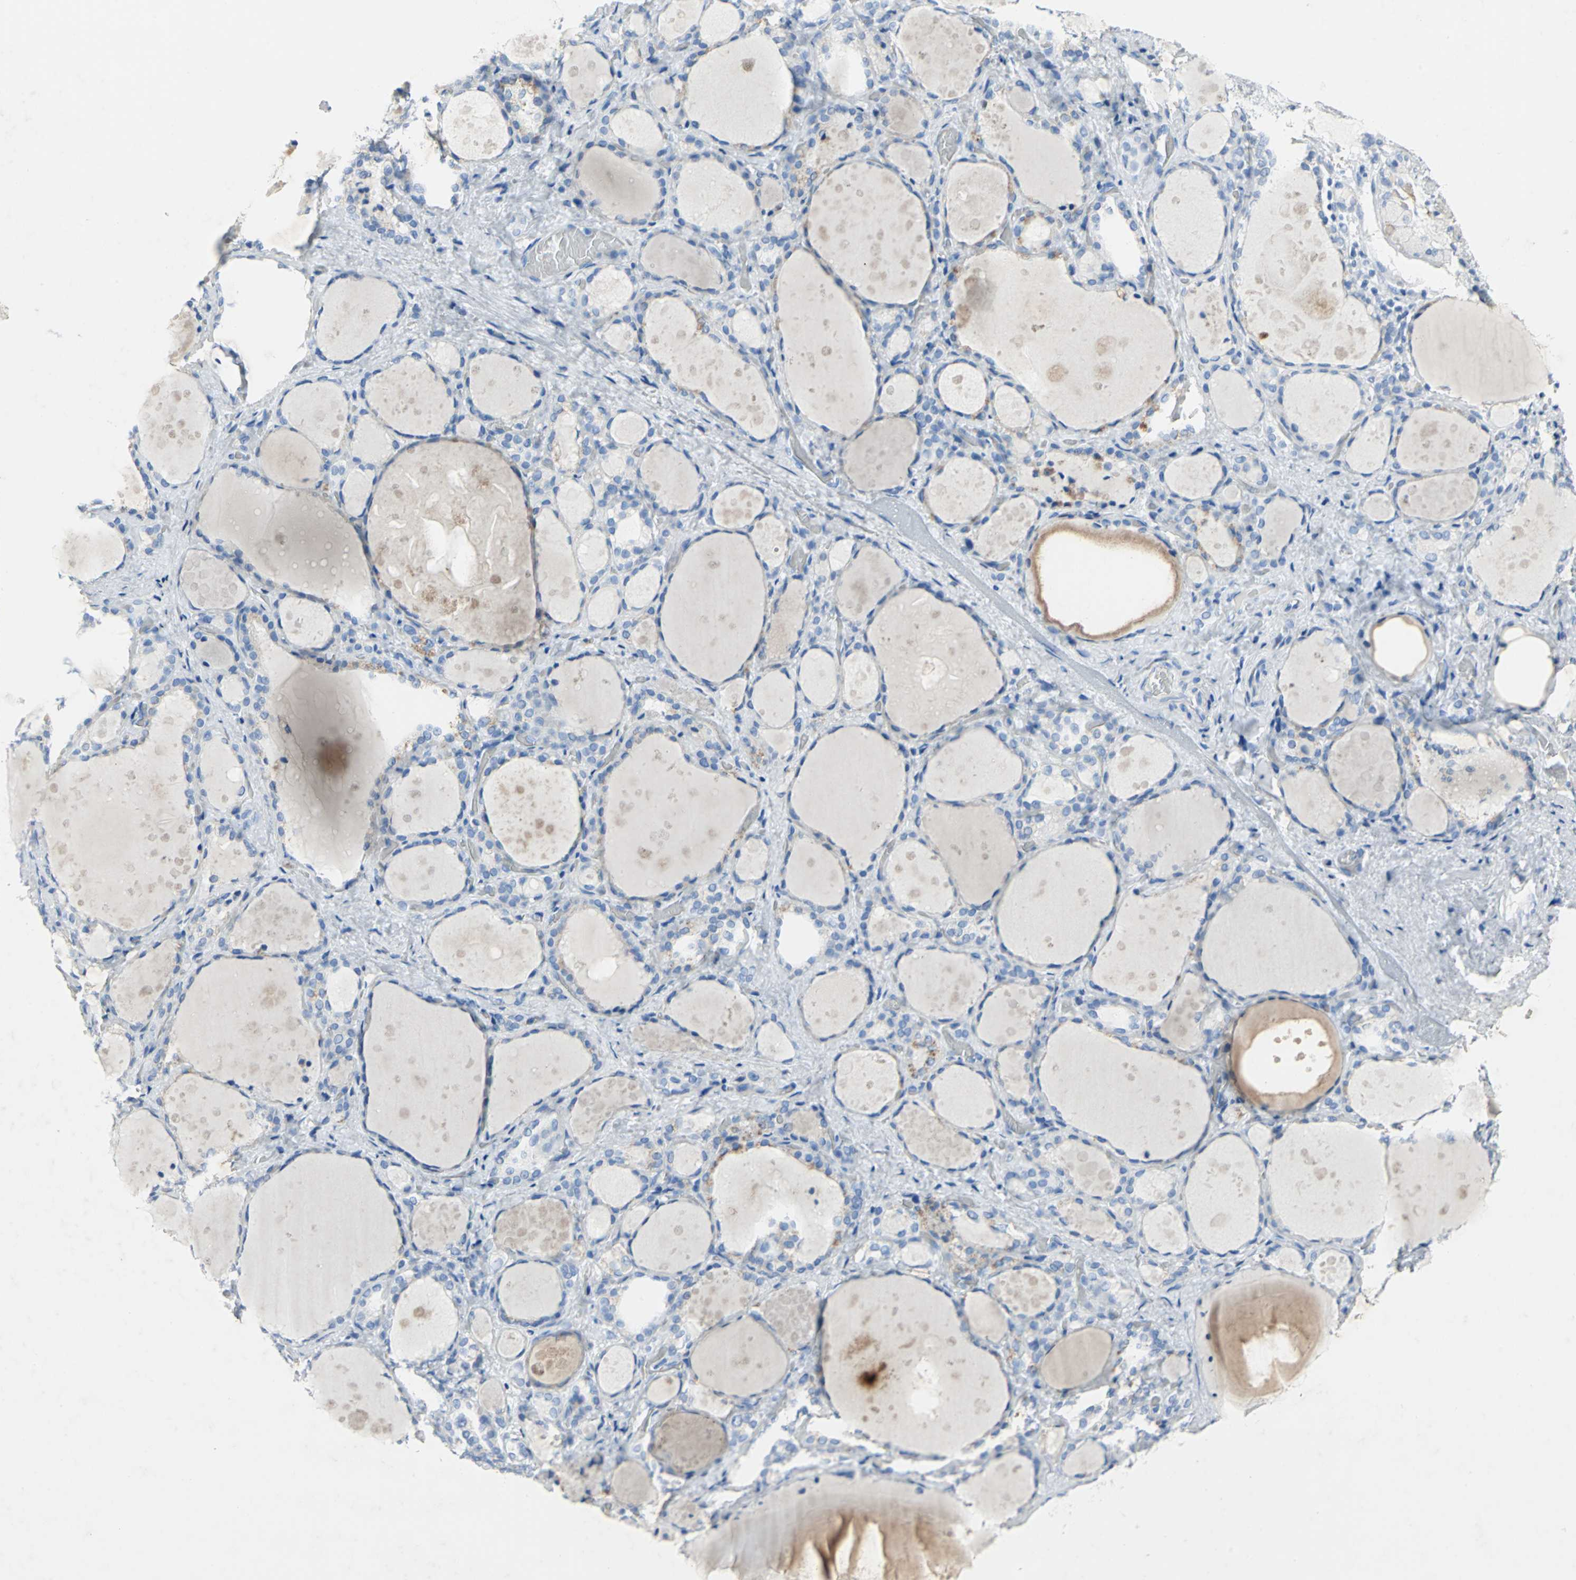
{"staining": {"intensity": "weak", "quantity": "<25%", "location": "cytoplasmic/membranous"}, "tissue": "thyroid gland", "cell_type": "Glandular cells", "image_type": "normal", "snomed": [{"axis": "morphology", "description": "Normal tissue, NOS"}, {"axis": "topography", "description": "Thyroid gland"}], "caption": "The micrograph displays no staining of glandular cells in unremarkable thyroid gland. Nuclei are stained in blue.", "gene": "SFN", "patient": {"sex": "female", "age": 75}}